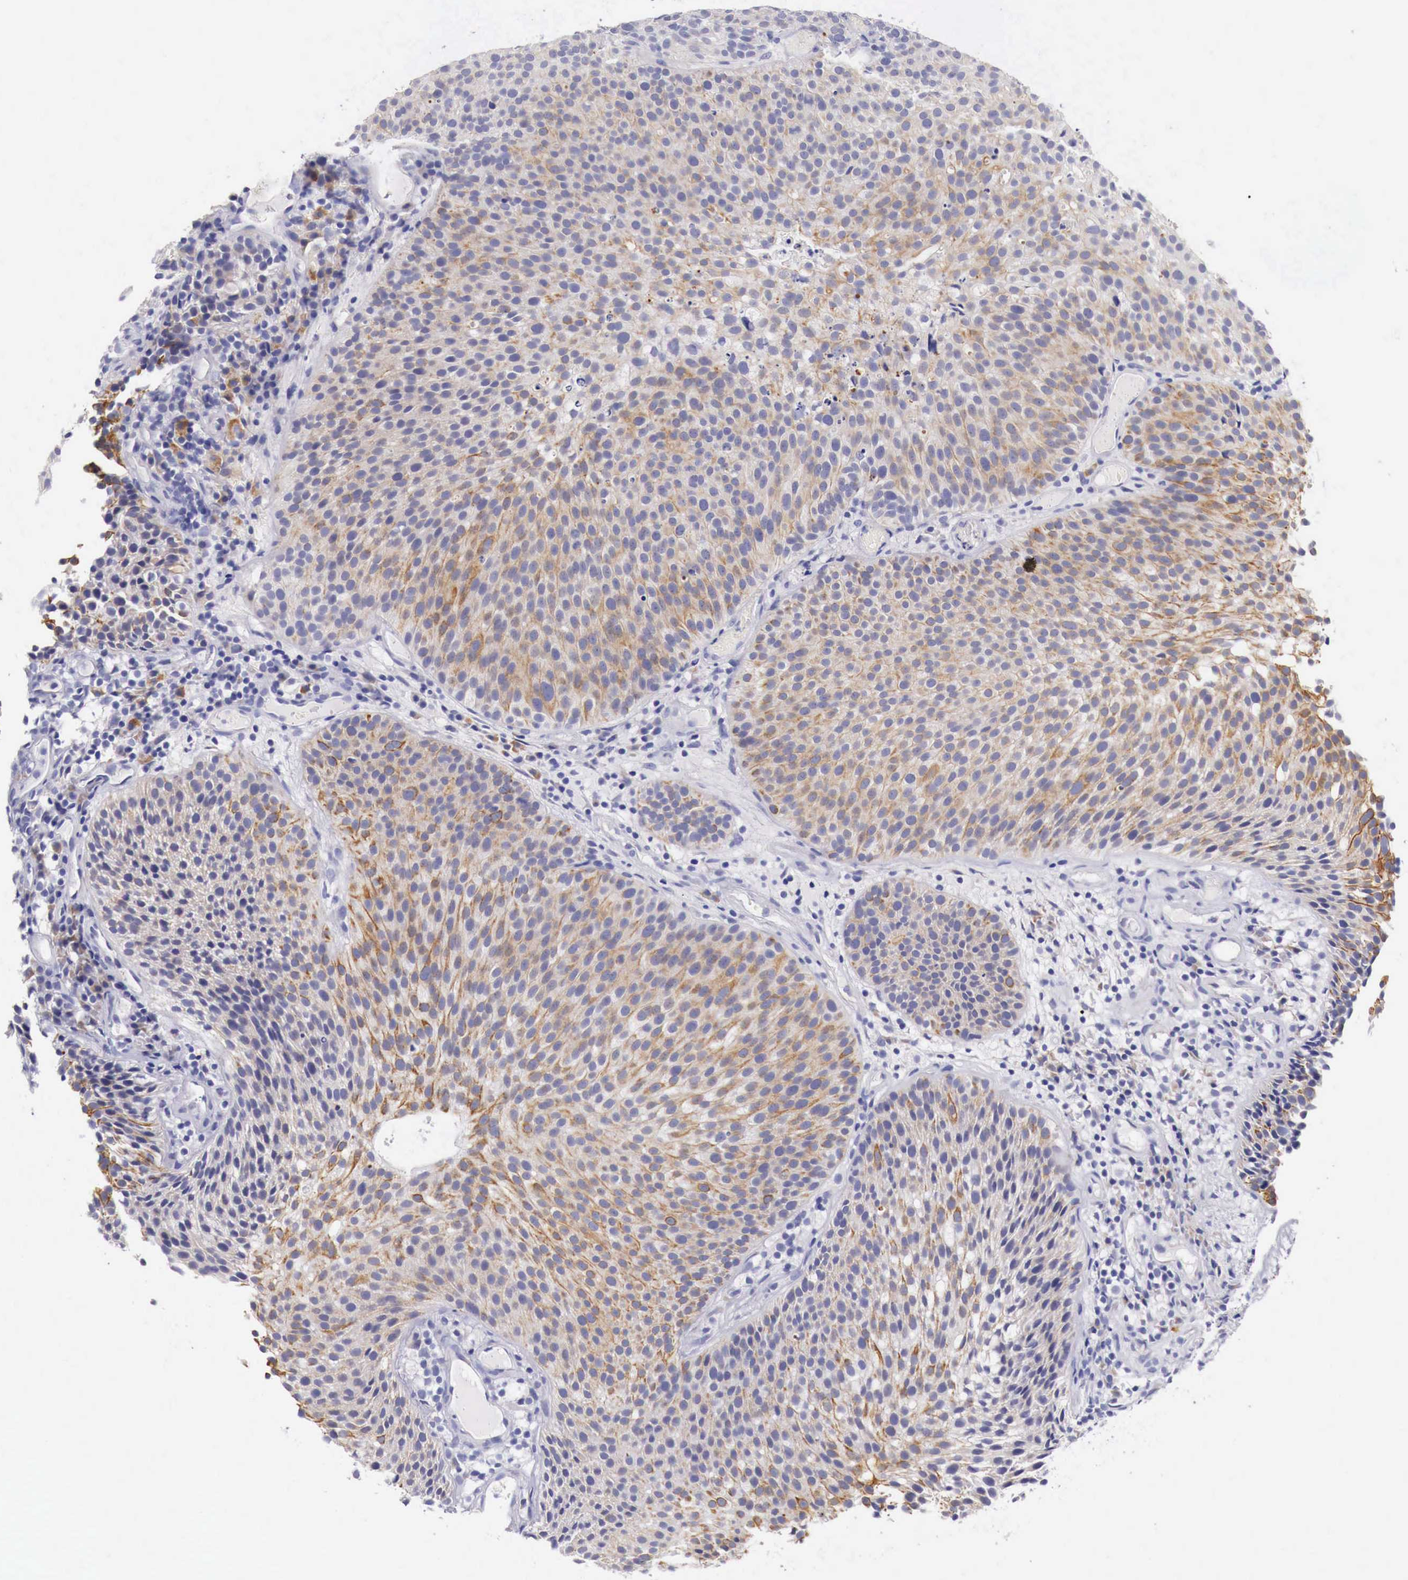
{"staining": {"intensity": "weak", "quantity": ">75%", "location": "cytoplasmic/membranous"}, "tissue": "urothelial cancer", "cell_type": "Tumor cells", "image_type": "cancer", "snomed": [{"axis": "morphology", "description": "Urothelial carcinoma, Low grade"}, {"axis": "topography", "description": "Urinary bladder"}], "caption": "Protein staining reveals weak cytoplasmic/membranous staining in approximately >75% of tumor cells in urothelial cancer.", "gene": "NREP", "patient": {"sex": "male", "age": 85}}